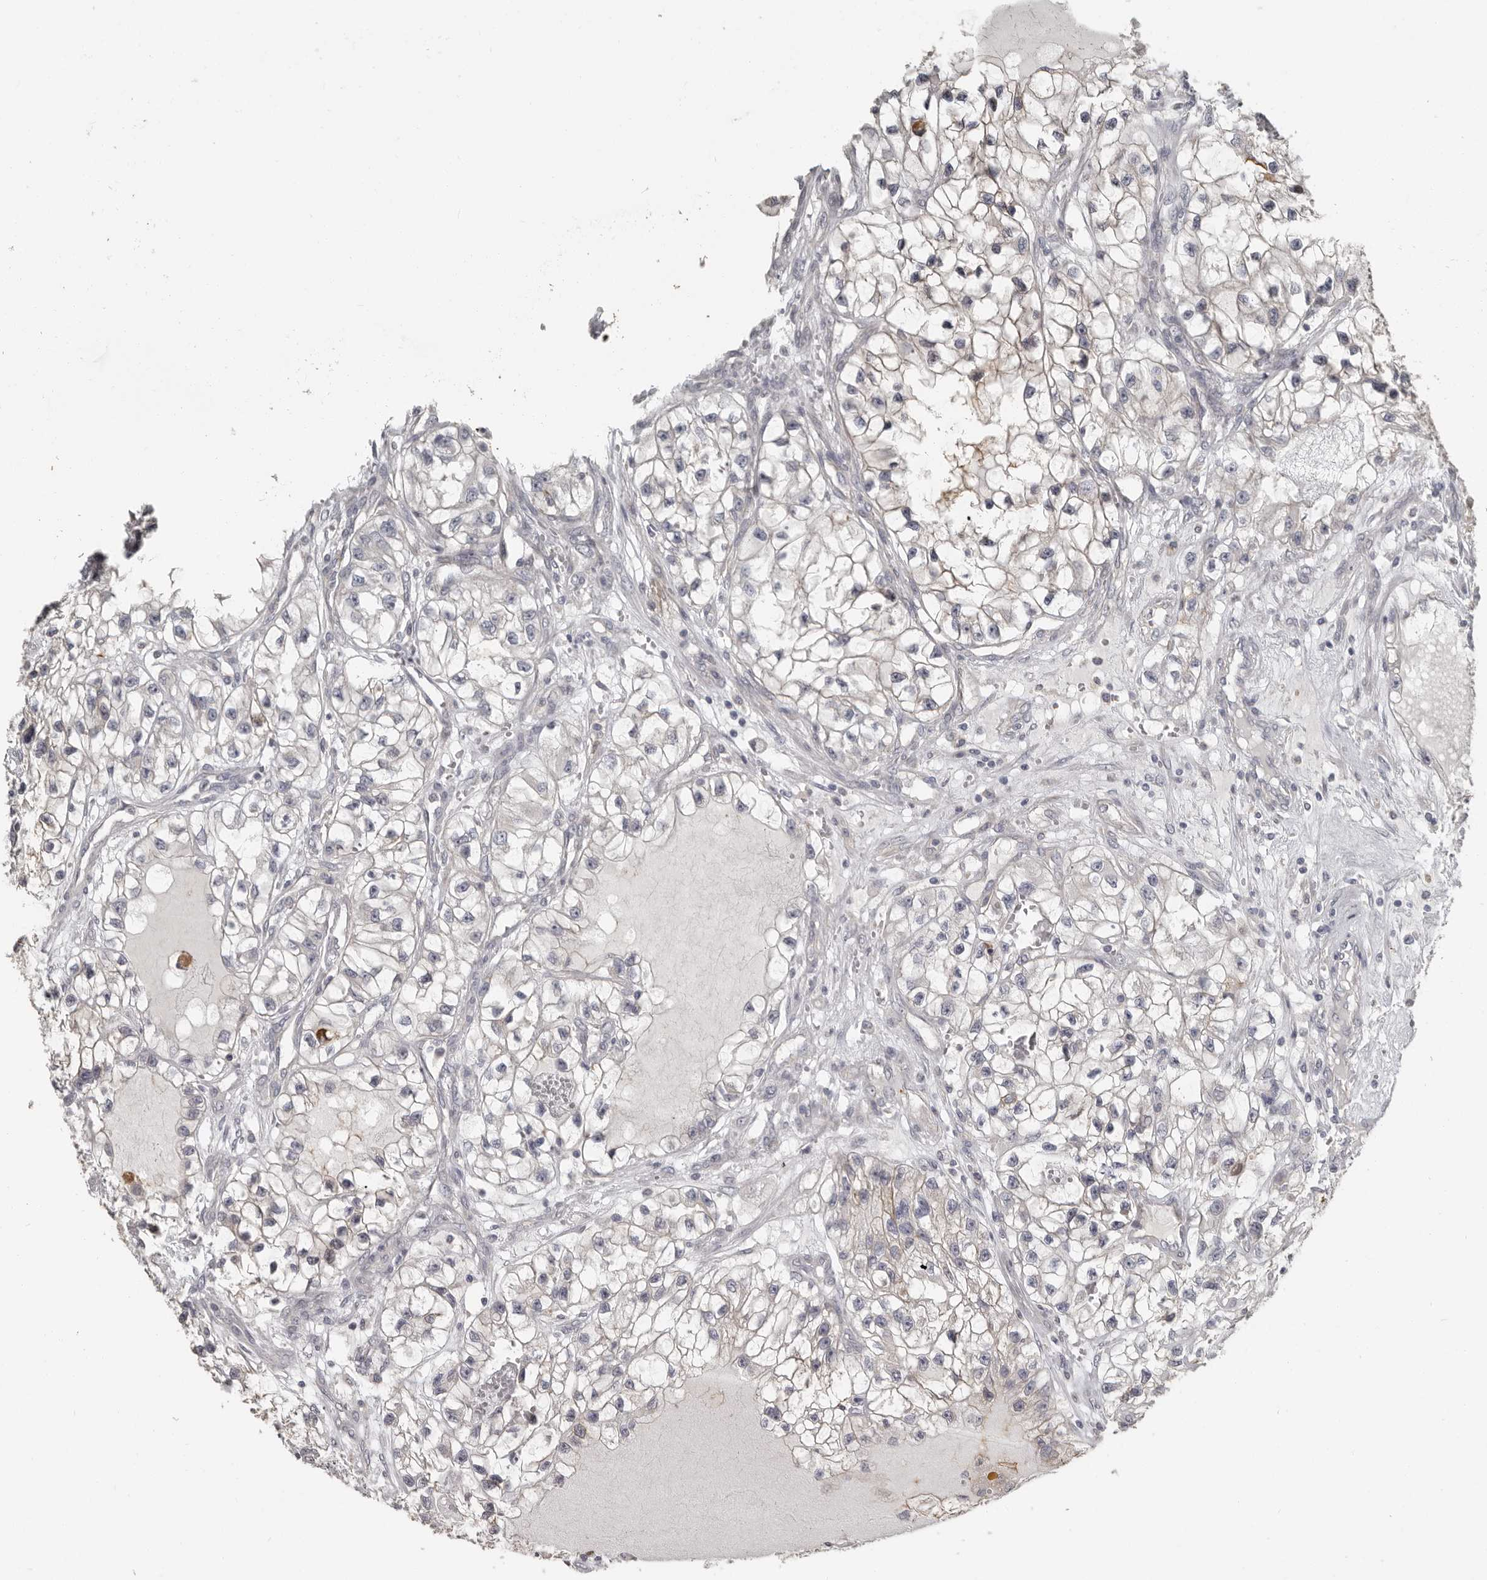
{"staining": {"intensity": "negative", "quantity": "none", "location": "none"}, "tissue": "renal cancer", "cell_type": "Tumor cells", "image_type": "cancer", "snomed": [{"axis": "morphology", "description": "Adenocarcinoma, NOS"}, {"axis": "topography", "description": "Kidney"}], "caption": "A histopathology image of human renal adenocarcinoma is negative for staining in tumor cells.", "gene": "KCNJ8", "patient": {"sex": "female", "age": 57}}